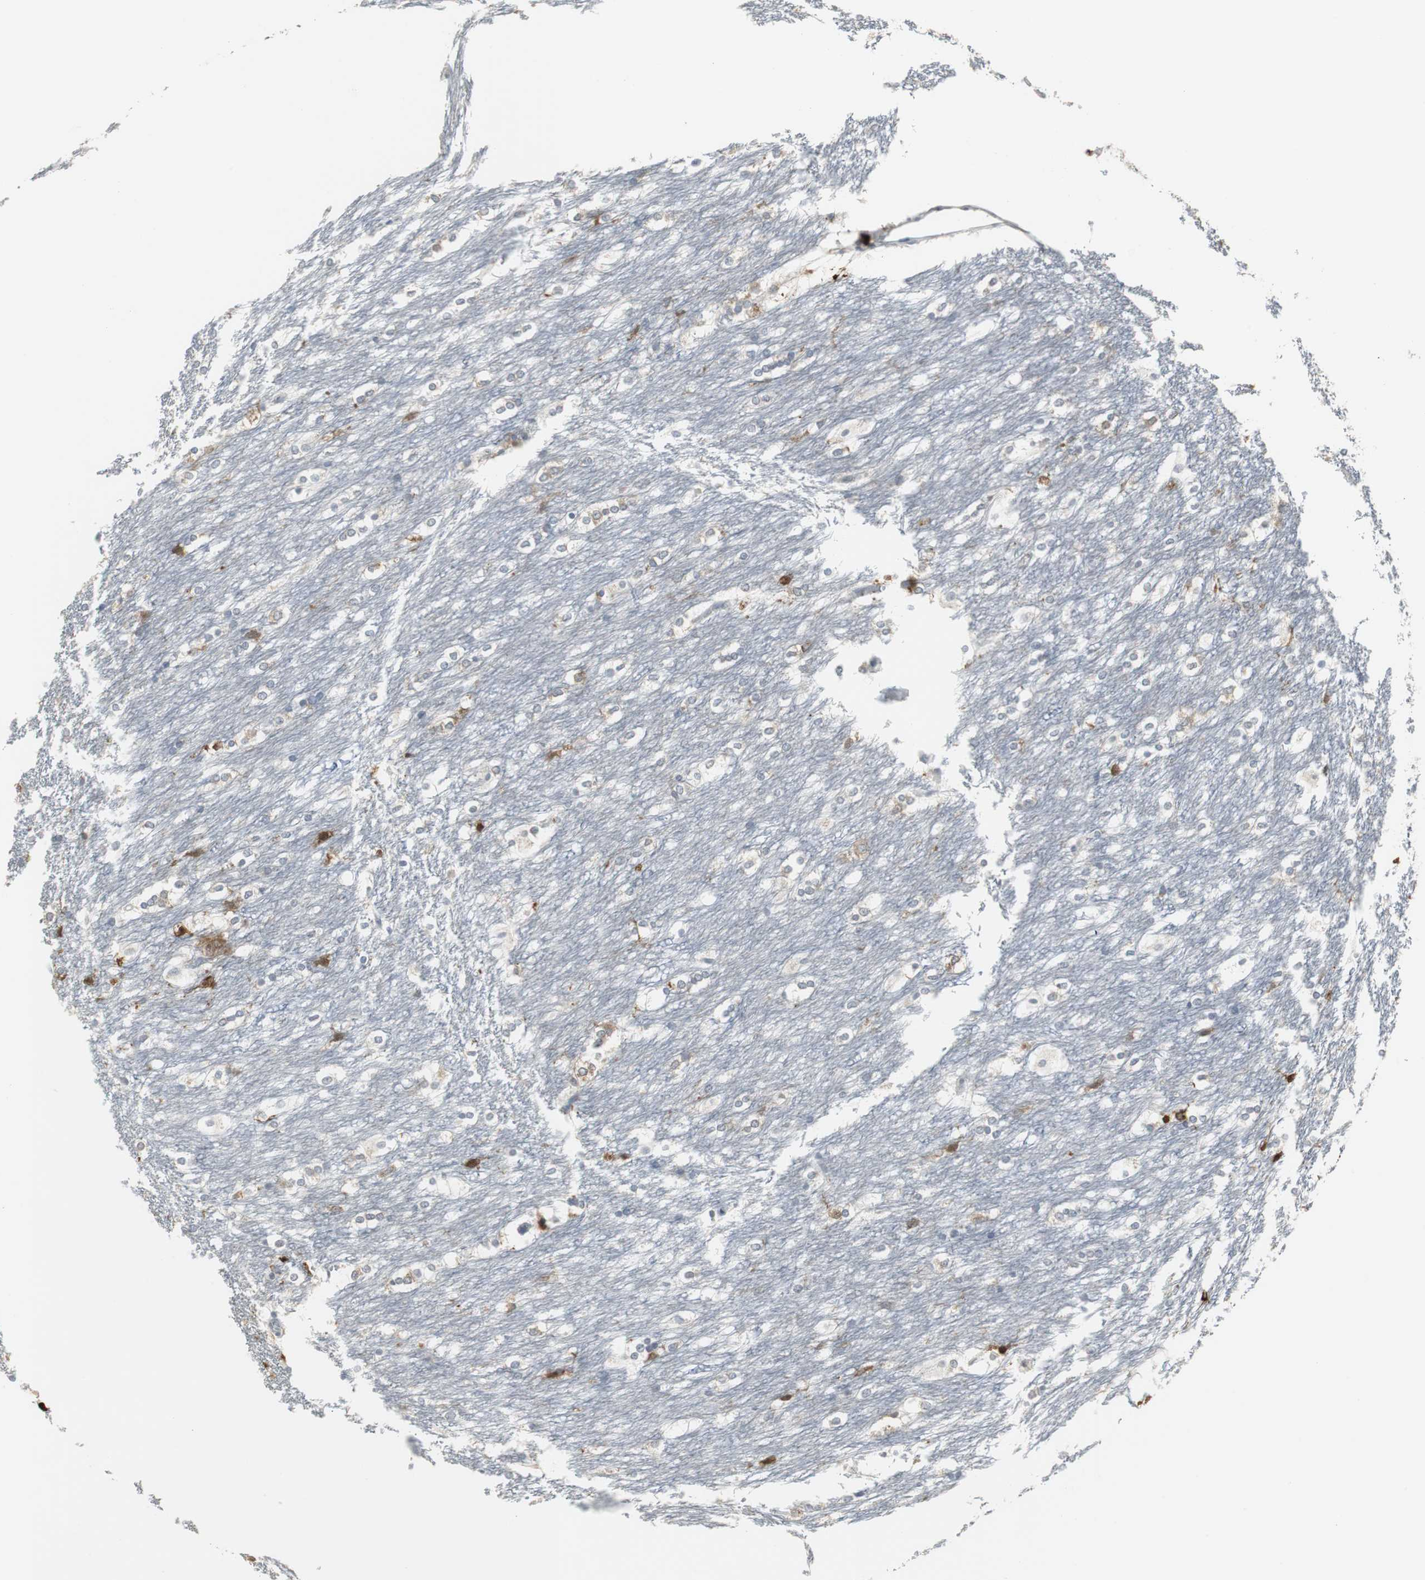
{"staining": {"intensity": "strong", "quantity": "<25%", "location": "cytoplasmic/membranous"}, "tissue": "caudate", "cell_type": "Glial cells", "image_type": "normal", "snomed": [{"axis": "morphology", "description": "Normal tissue, NOS"}, {"axis": "topography", "description": "Lateral ventricle wall"}], "caption": "Brown immunohistochemical staining in normal human caudate reveals strong cytoplasmic/membranous positivity in approximately <25% of glial cells. (DAB = brown stain, brightfield microscopy at high magnification).", "gene": "PI15", "patient": {"sex": "female", "age": 19}}